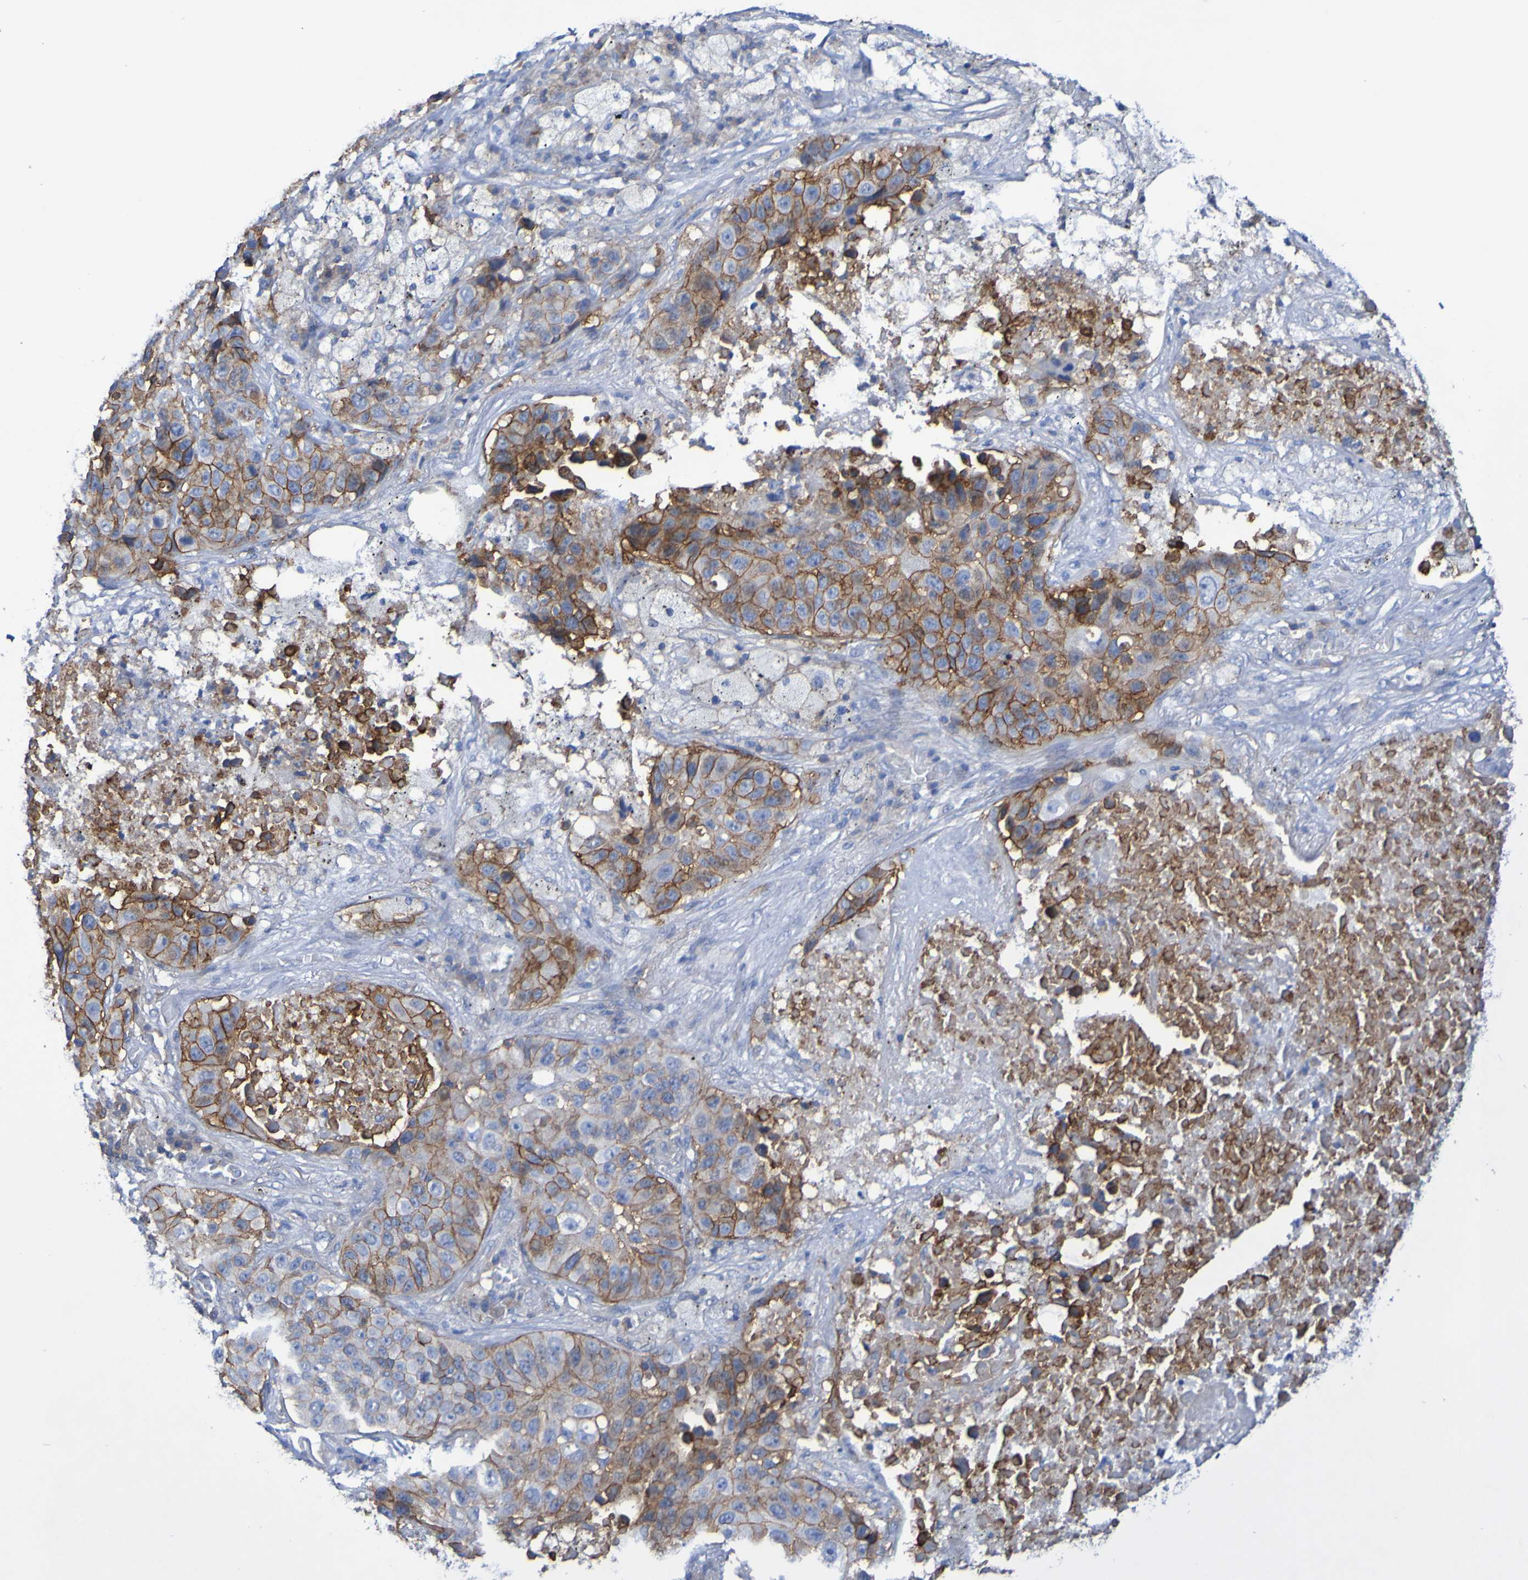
{"staining": {"intensity": "moderate", "quantity": ">75%", "location": "cytoplasmic/membranous"}, "tissue": "lung cancer", "cell_type": "Tumor cells", "image_type": "cancer", "snomed": [{"axis": "morphology", "description": "Squamous cell carcinoma, NOS"}, {"axis": "topography", "description": "Lung"}], "caption": "Lung cancer (squamous cell carcinoma) stained with DAB (3,3'-diaminobenzidine) immunohistochemistry (IHC) demonstrates medium levels of moderate cytoplasmic/membranous positivity in approximately >75% of tumor cells. (brown staining indicates protein expression, while blue staining denotes nuclei).", "gene": "SLC3A2", "patient": {"sex": "male", "age": 57}}